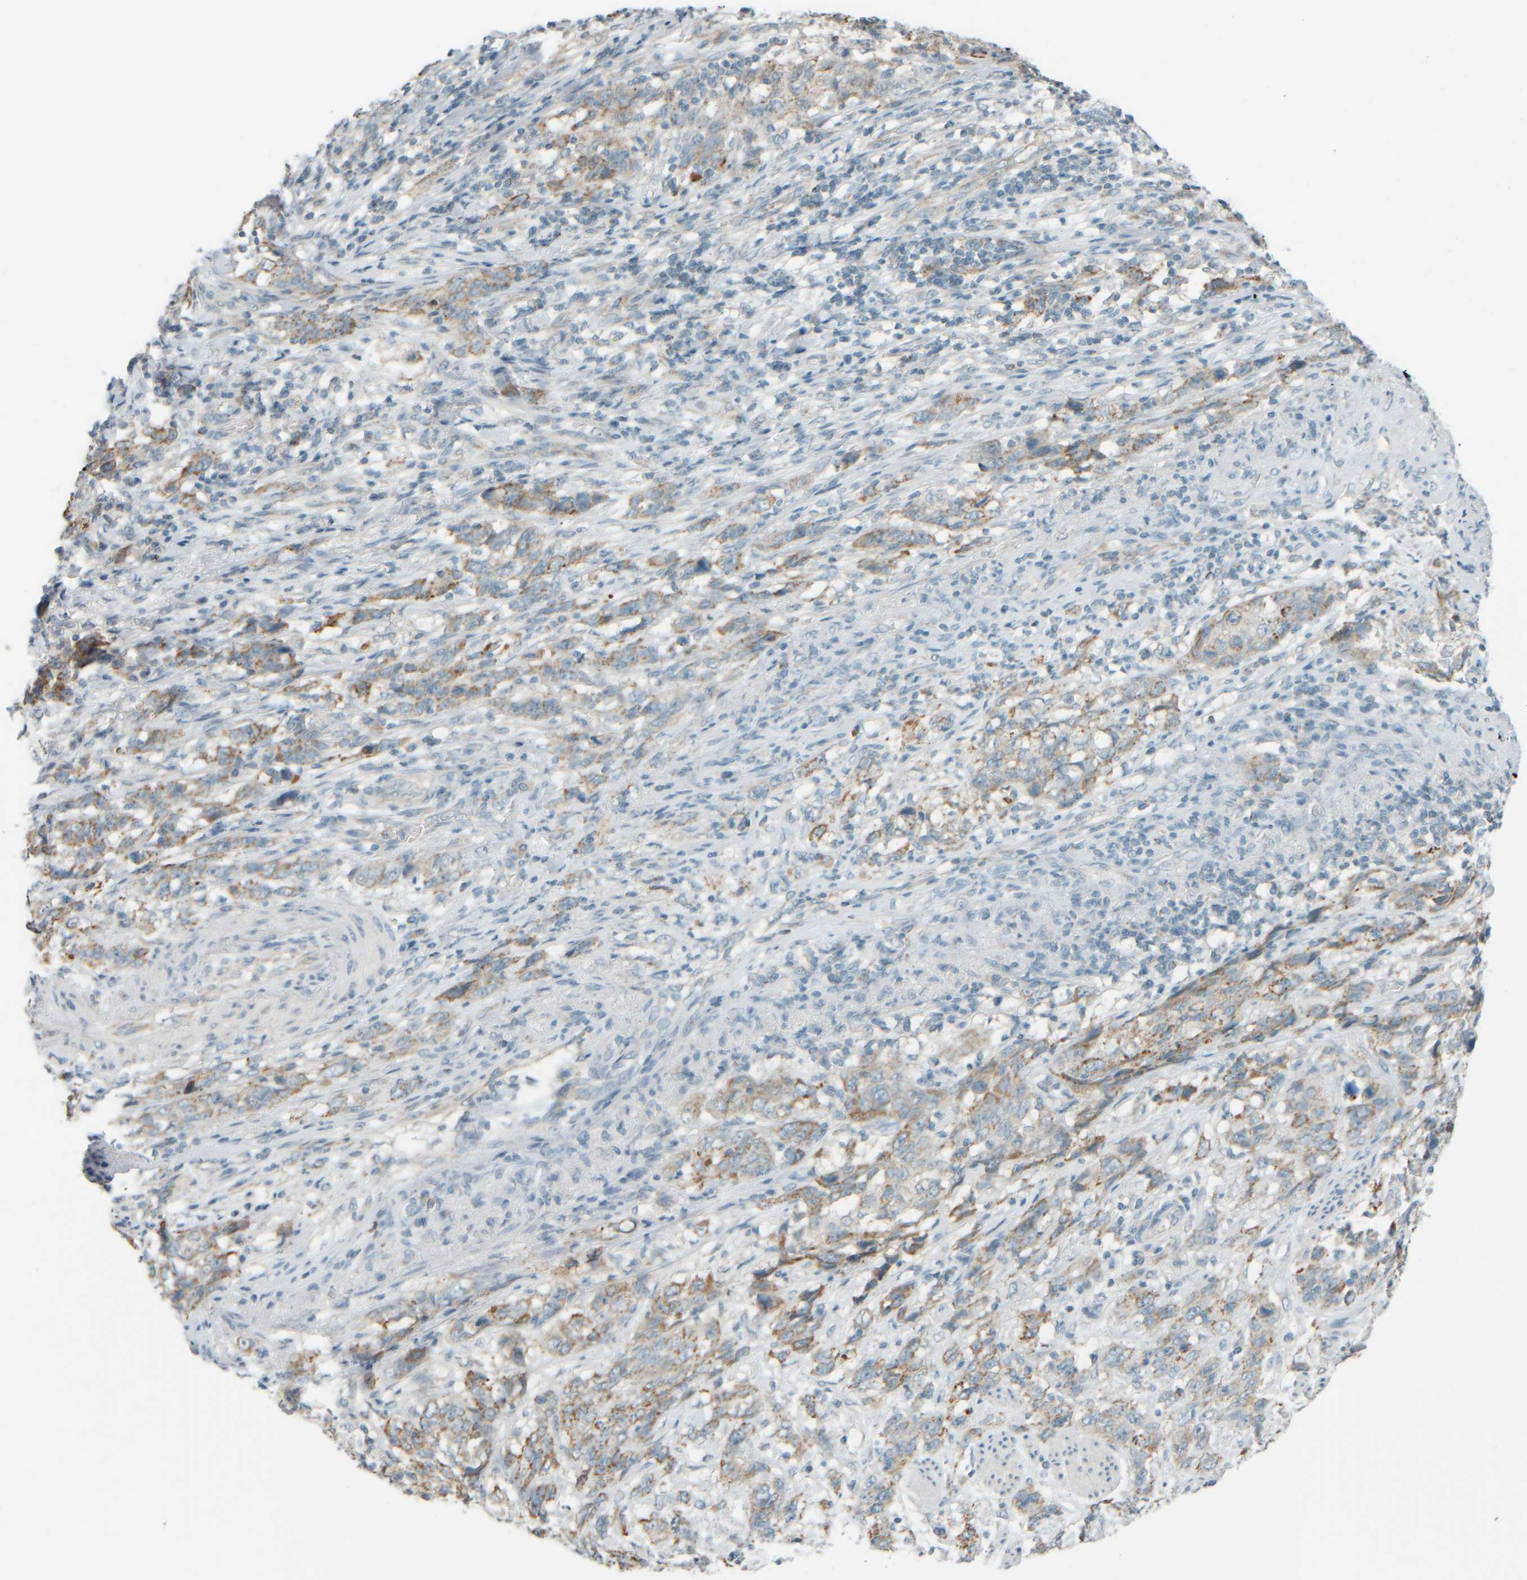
{"staining": {"intensity": "weak", "quantity": "25%-75%", "location": "cytoplasmic/membranous"}, "tissue": "stomach cancer", "cell_type": "Tumor cells", "image_type": "cancer", "snomed": [{"axis": "morphology", "description": "Adenocarcinoma, NOS"}, {"axis": "topography", "description": "Stomach"}], "caption": "IHC image of neoplastic tissue: adenocarcinoma (stomach) stained using immunohistochemistry demonstrates low levels of weak protein expression localized specifically in the cytoplasmic/membranous of tumor cells, appearing as a cytoplasmic/membranous brown color.", "gene": "PTGES3L-AARSD1", "patient": {"sex": "male", "age": 48}}